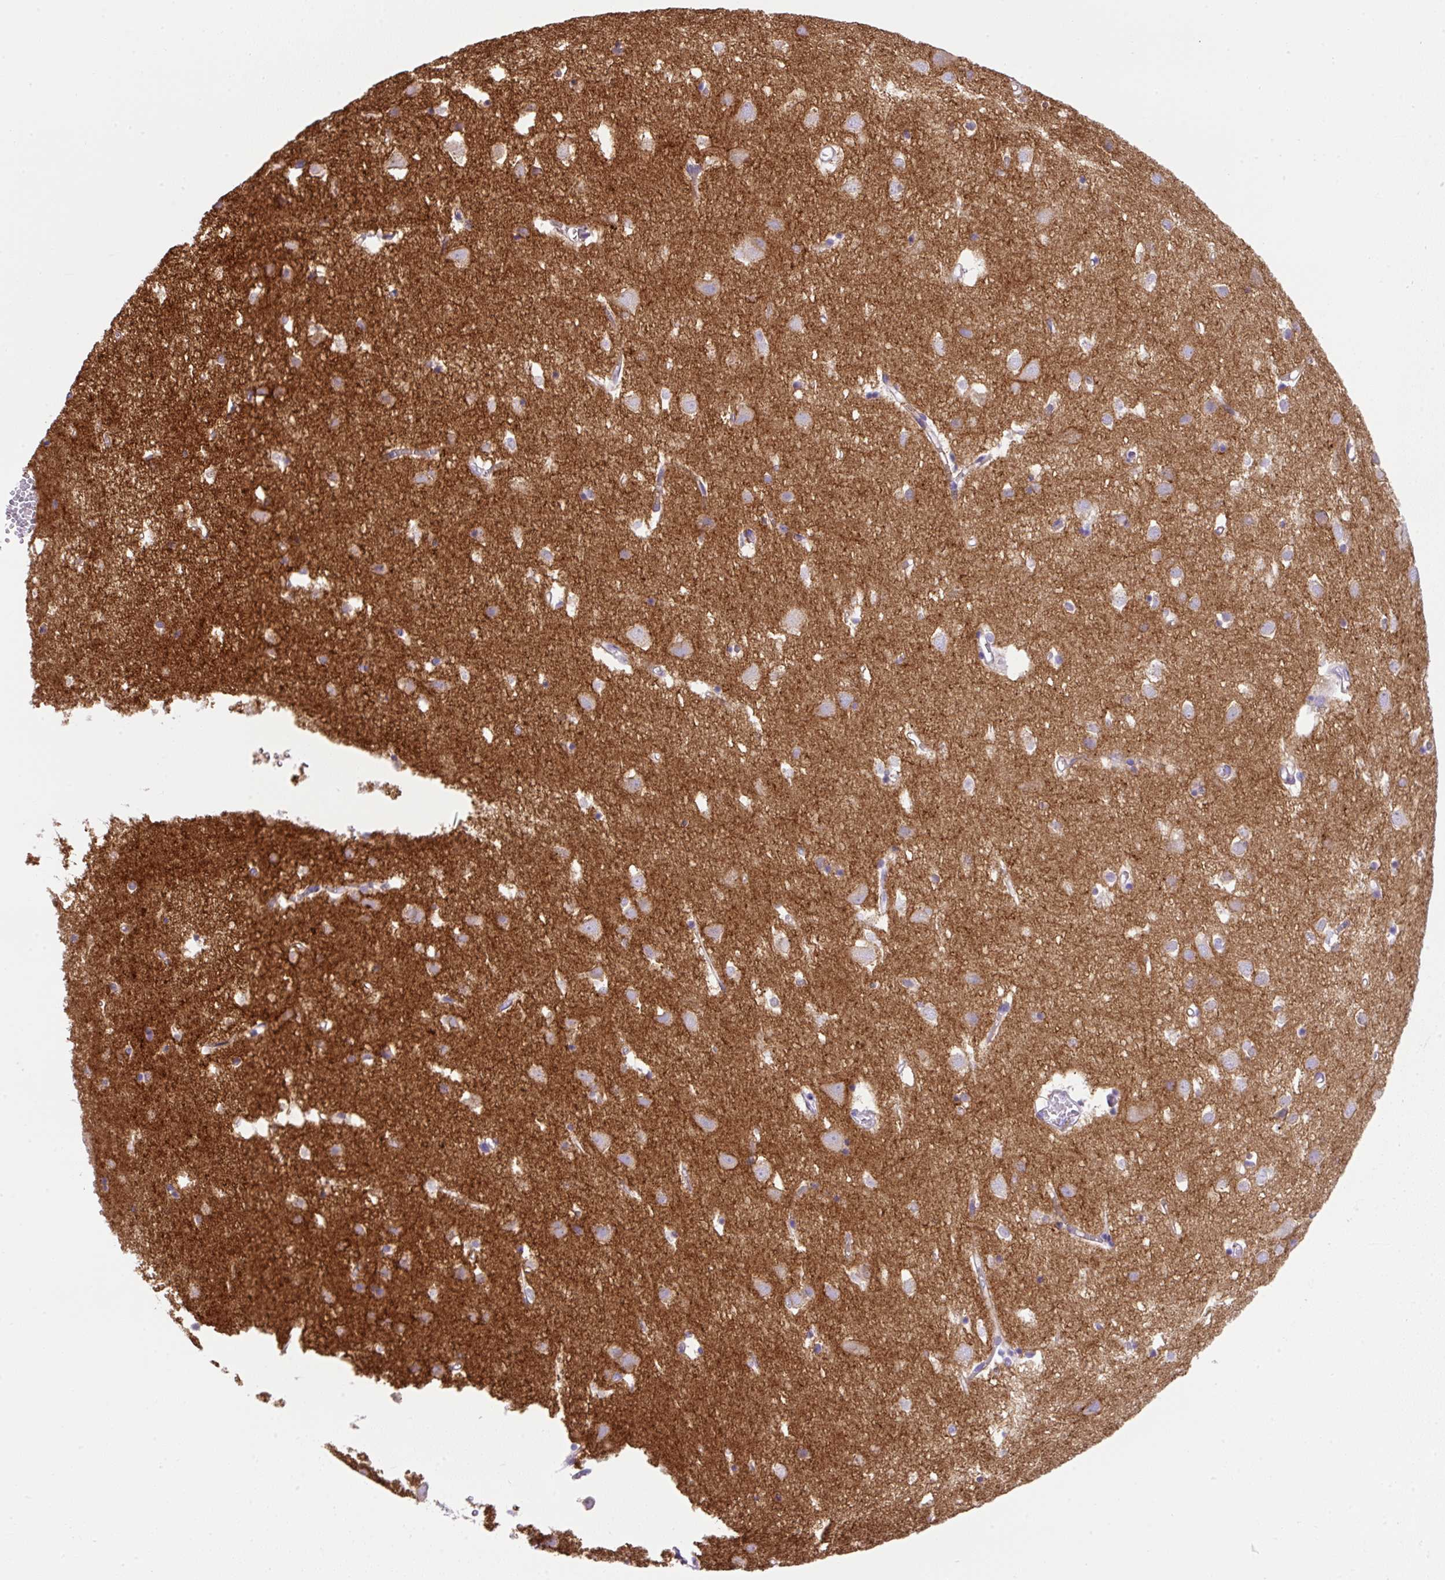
{"staining": {"intensity": "negative", "quantity": "none", "location": "none"}, "tissue": "cerebral cortex", "cell_type": "Endothelial cells", "image_type": "normal", "snomed": [{"axis": "morphology", "description": "Normal tissue, NOS"}, {"axis": "topography", "description": "Cerebral cortex"}], "caption": "There is no significant staining in endothelial cells of cerebral cortex. (IHC, brightfield microscopy, high magnification).", "gene": "NPTN", "patient": {"sex": "male", "age": 70}}